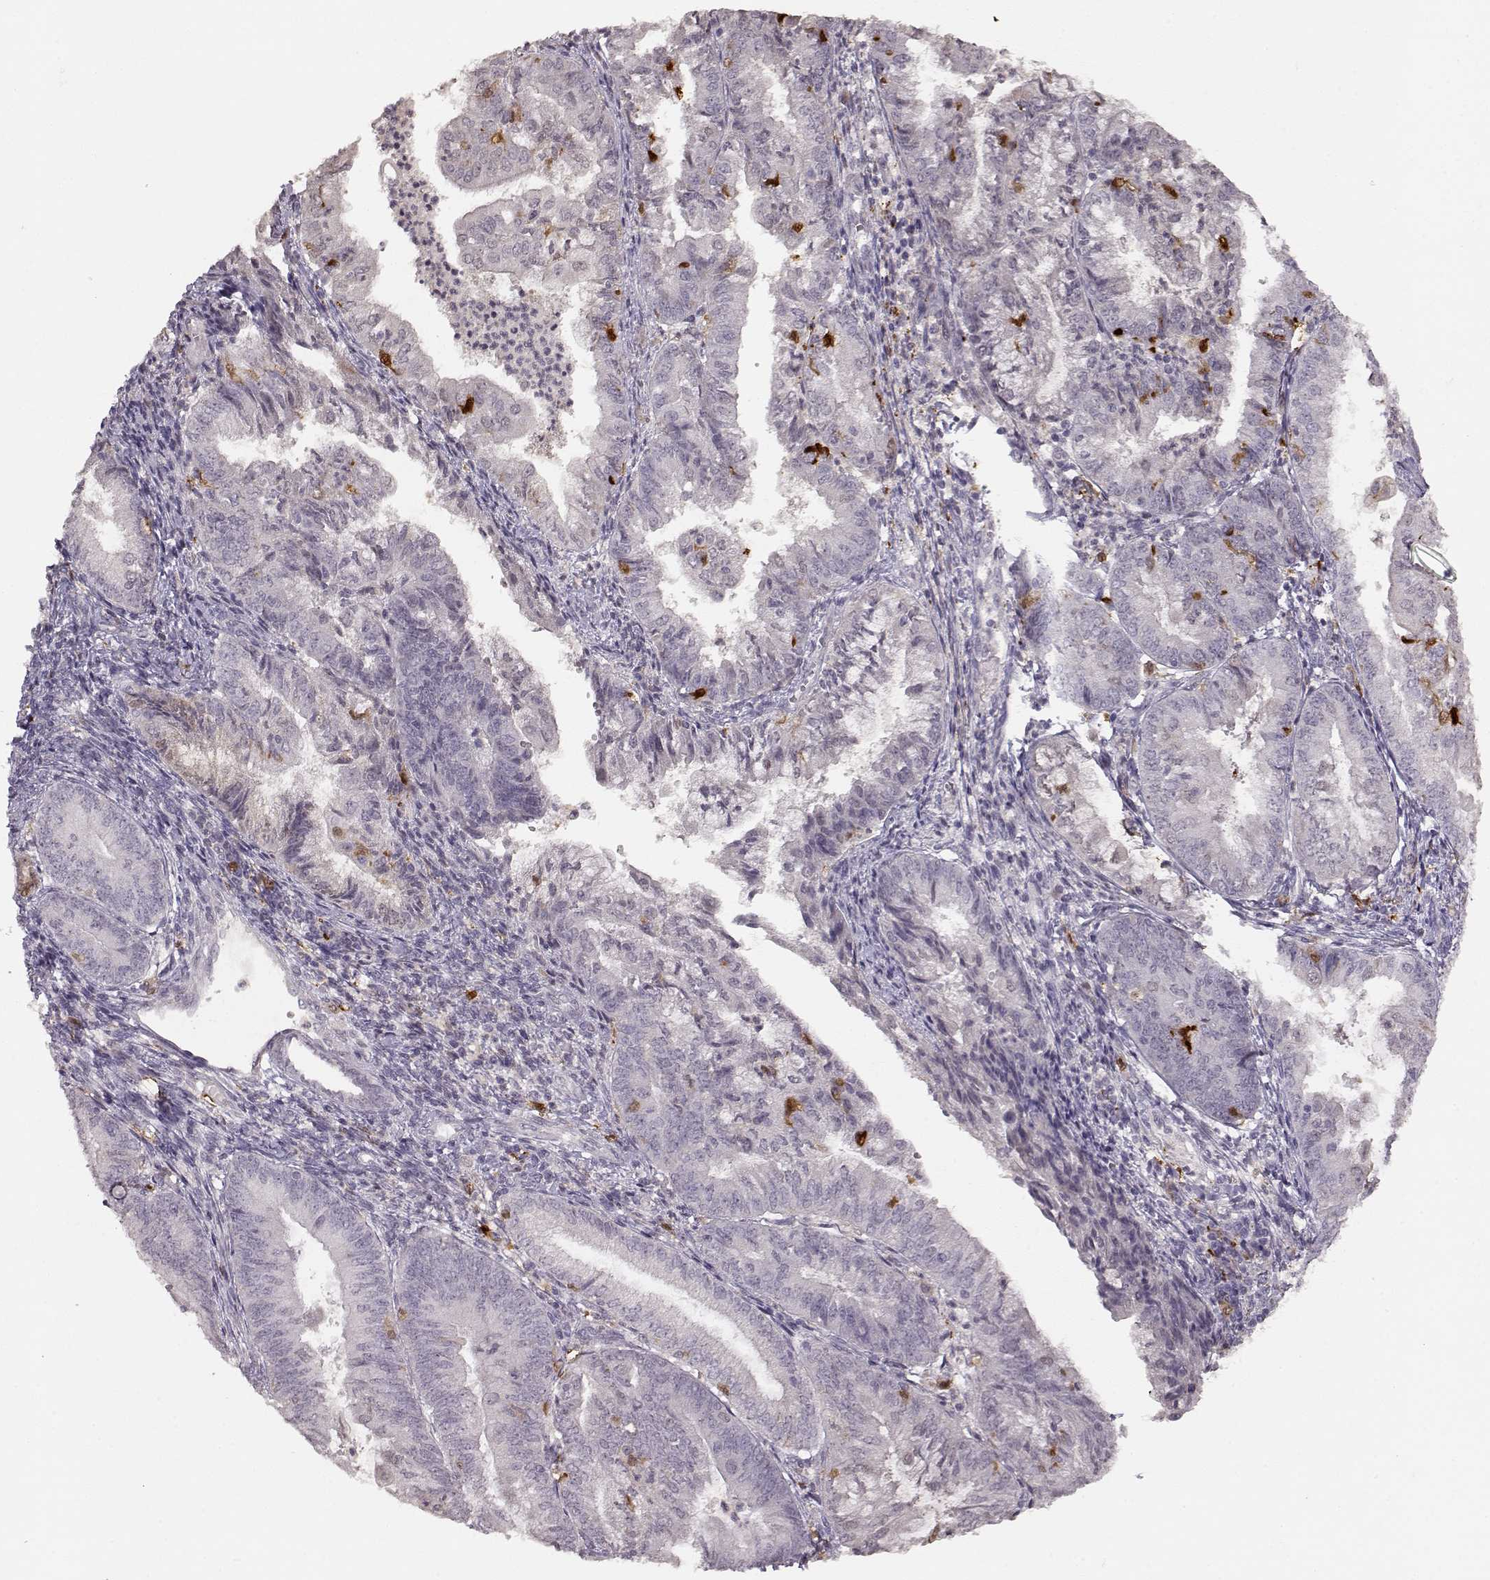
{"staining": {"intensity": "weak", "quantity": "<25%", "location": "cytoplasmic/membranous"}, "tissue": "endometrial cancer", "cell_type": "Tumor cells", "image_type": "cancer", "snomed": [{"axis": "morphology", "description": "Adenocarcinoma, NOS"}, {"axis": "topography", "description": "Endometrium"}], "caption": "Immunohistochemistry of endometrial cancer (adenocarcinoma) demonstrates no positivity in tumor cells. (DAB (3,3'-diaminobenzidine) immunohistochemistry visualized using brightfield microscopy, high magnification).", "gene": "S100B", "patient": {"sex": "female", "age": 55}}